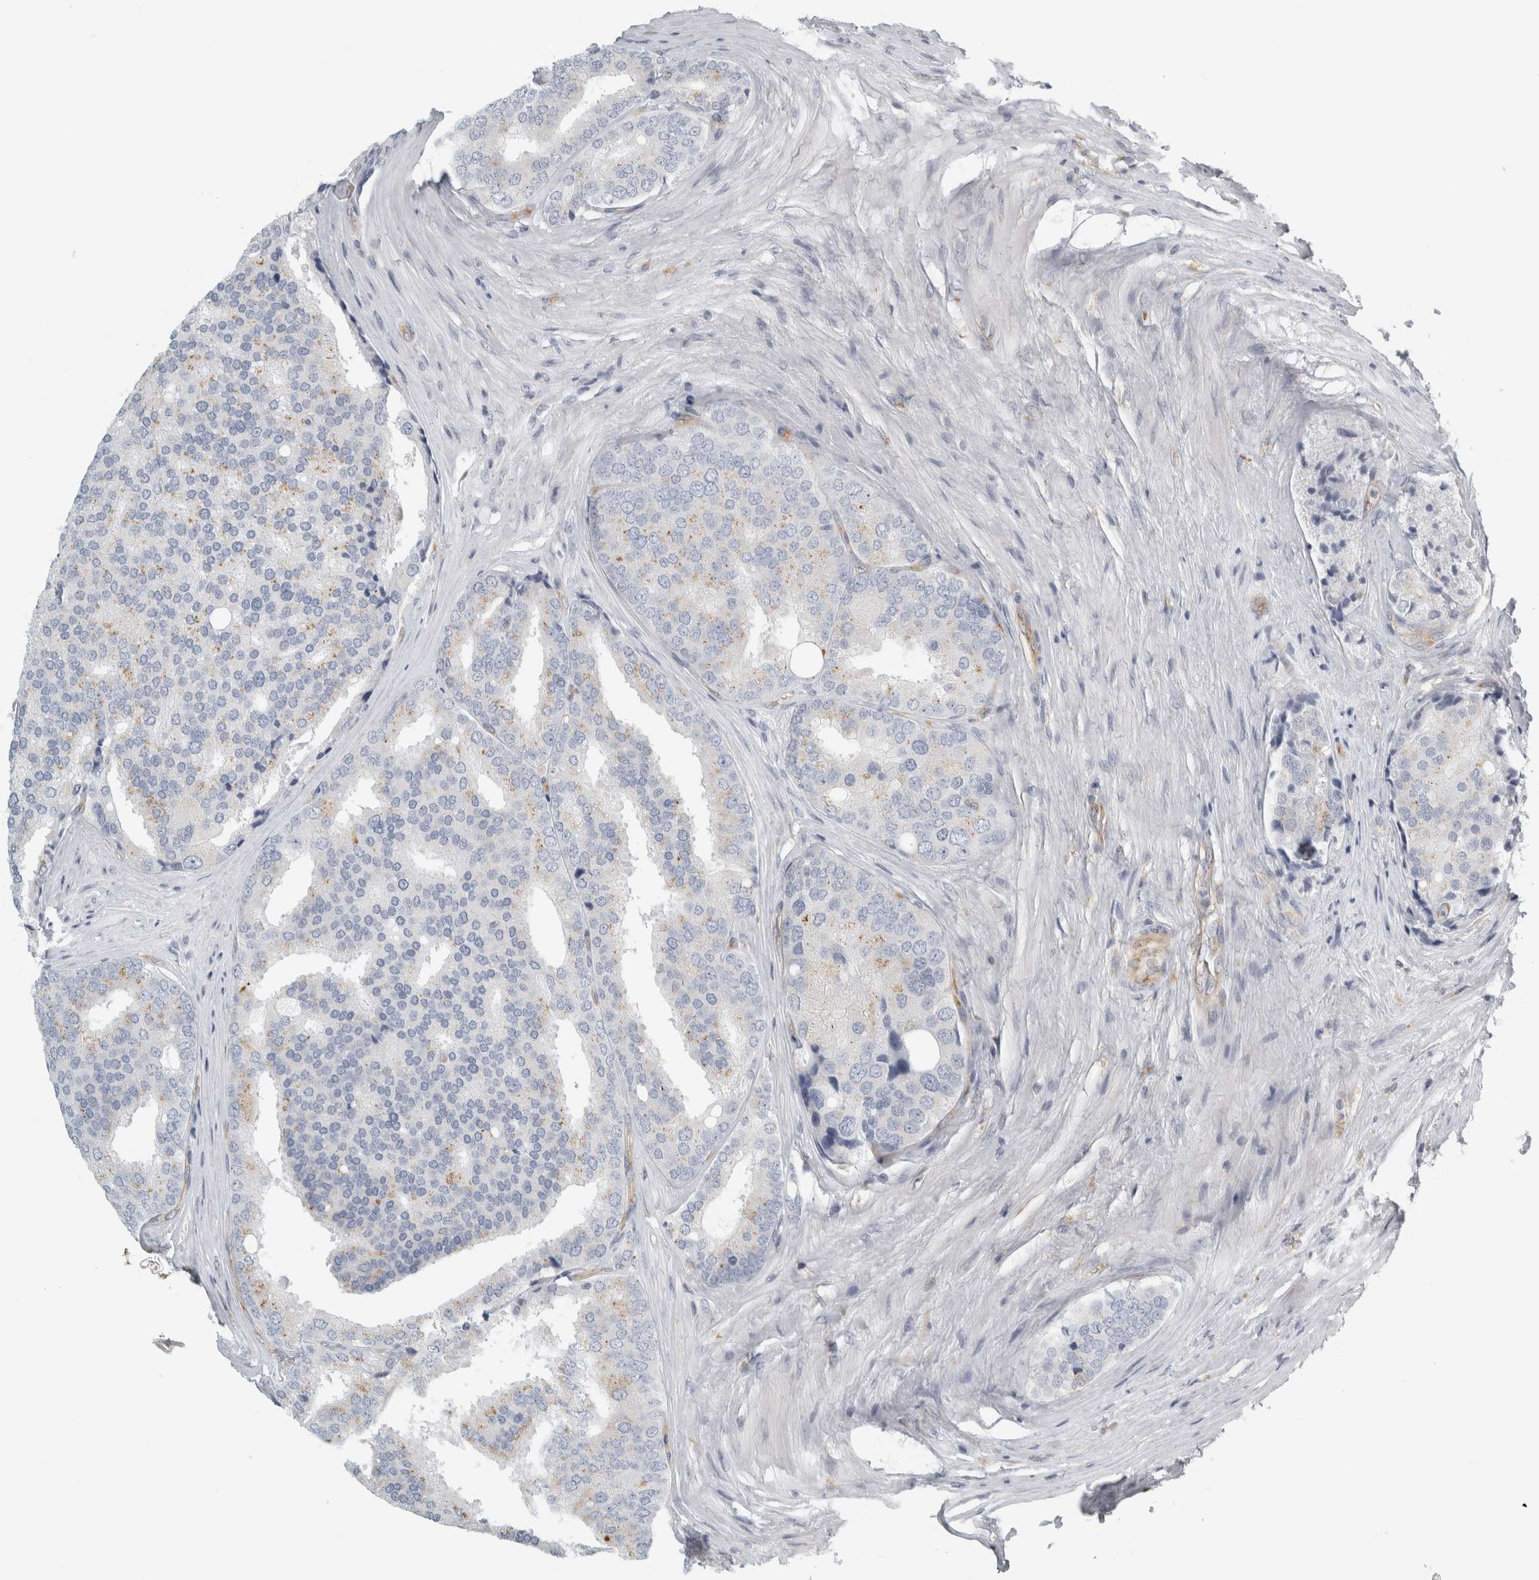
{"staining": {"intensity": "weak", "quantity": "<25%", "location": "cytoplasmic/membranous"}, "tissue": "prostate cancer", "cell_type": "Tumor cells", "image_type": "cancer", "snomed": [{"axis": "morphology", "description": "Adenocarcinoma, High grade"}, {"axis": "topography", "description": "Prostate"}], "caption": "DAB immunohistochemical staining of prostate cancer (adenocarcinoma (high-grade)) demonstrates no significant expression in tumor cells.", "gene": "PEX6", "patient": {"sex": "male", "age": 50}}